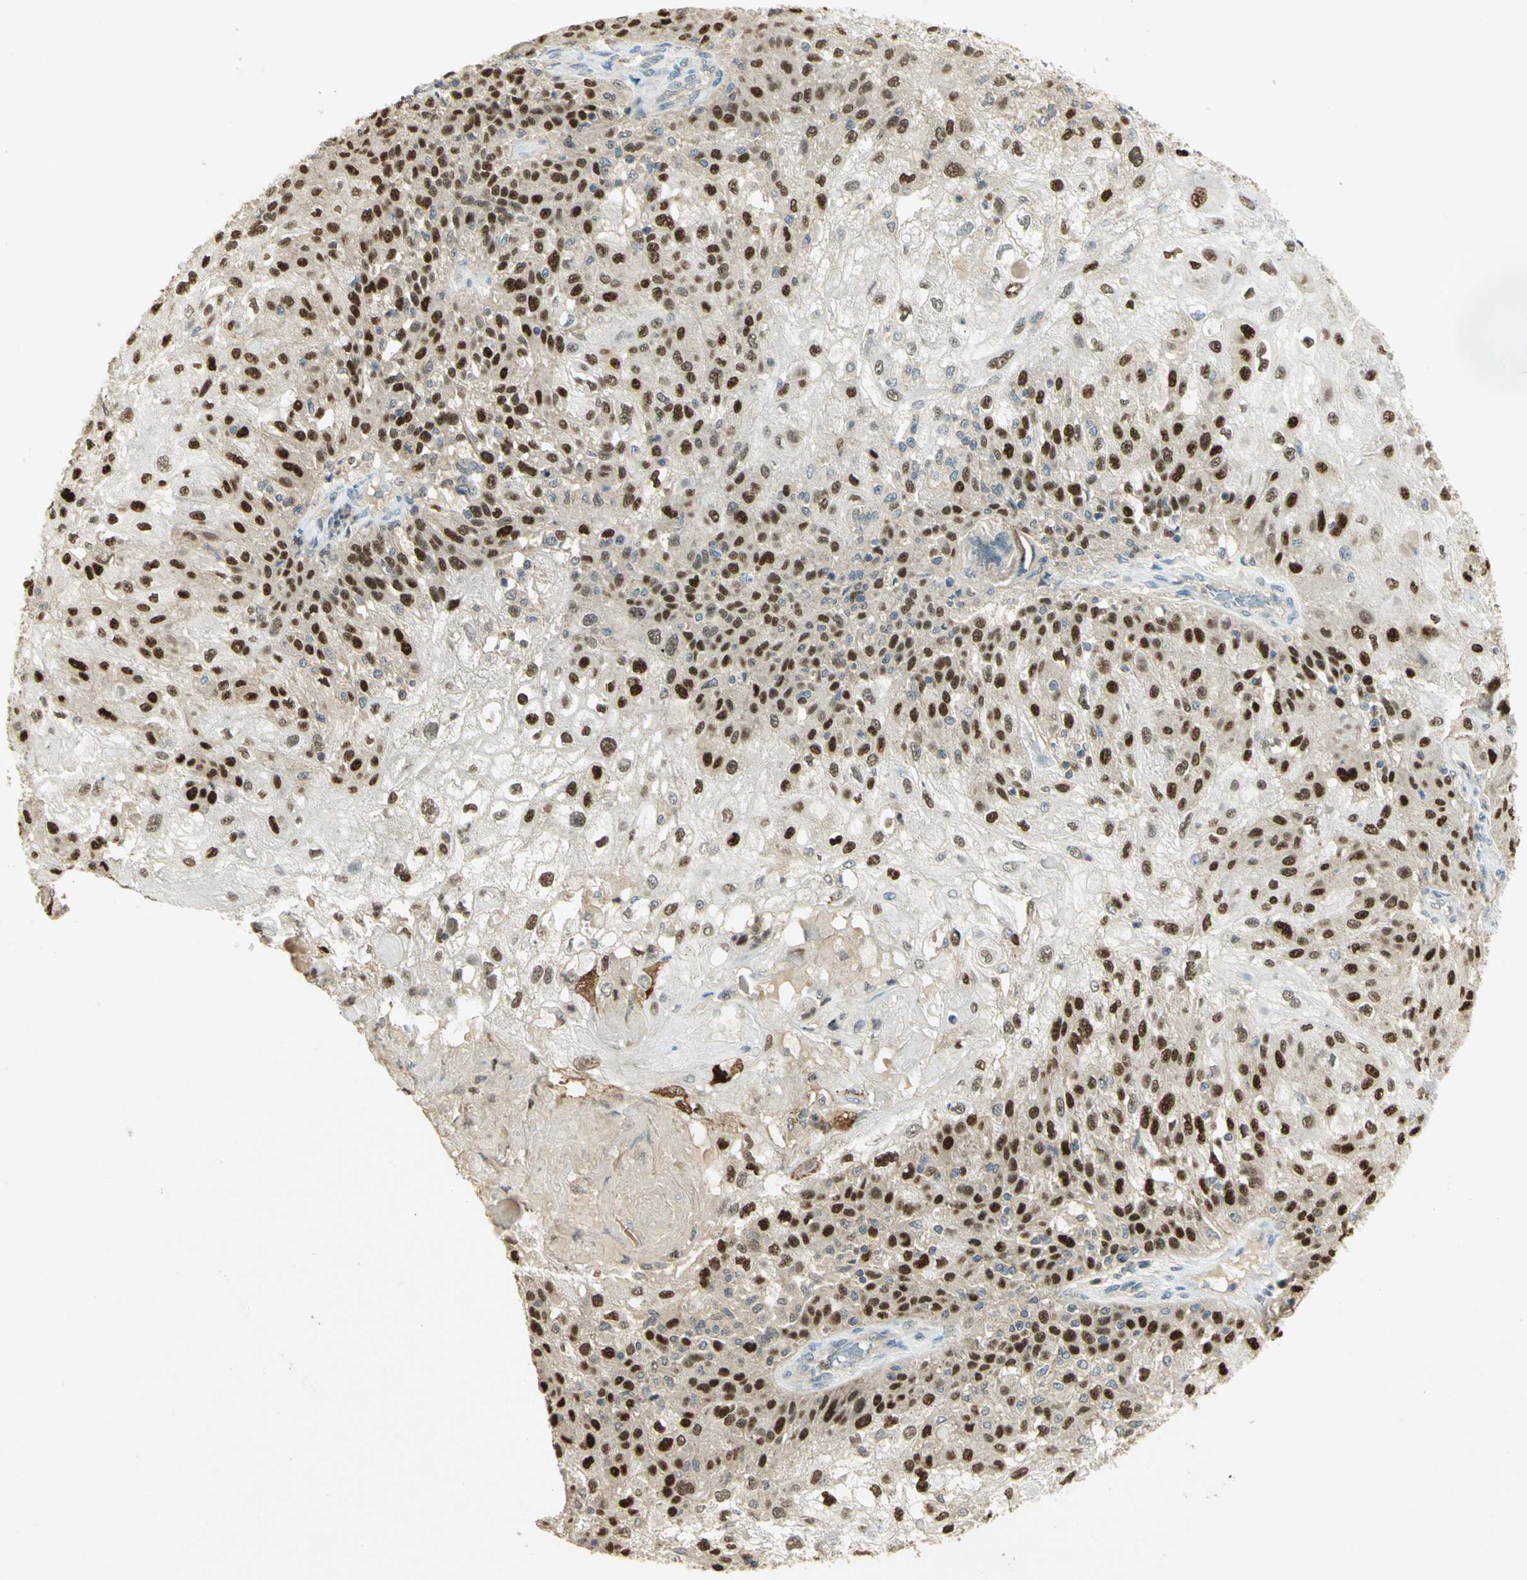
{"staining": {"intensity": "strong", "quantity": ">75%", "location": "nuclear"}, "tissue": "skin cancer", "cell_type": "Tumor cells", "image_type": "cancer", "snomed": [{"axis": "morphology", "description": "Normal tissue, NOS"}, {"axis": "morphology", "description": "Squamous cell carcinoma, NOS"}, {"axis": "topography", "description": "Skin"}], "caption": "IHC micrograph of skin cancer stained for a protein (brown), which displays high levels of strong nuclear positivity in approximately >75% of tumor cells.", "gene": "BIRC2", "patient": {"sex": "female", "age": 83}}